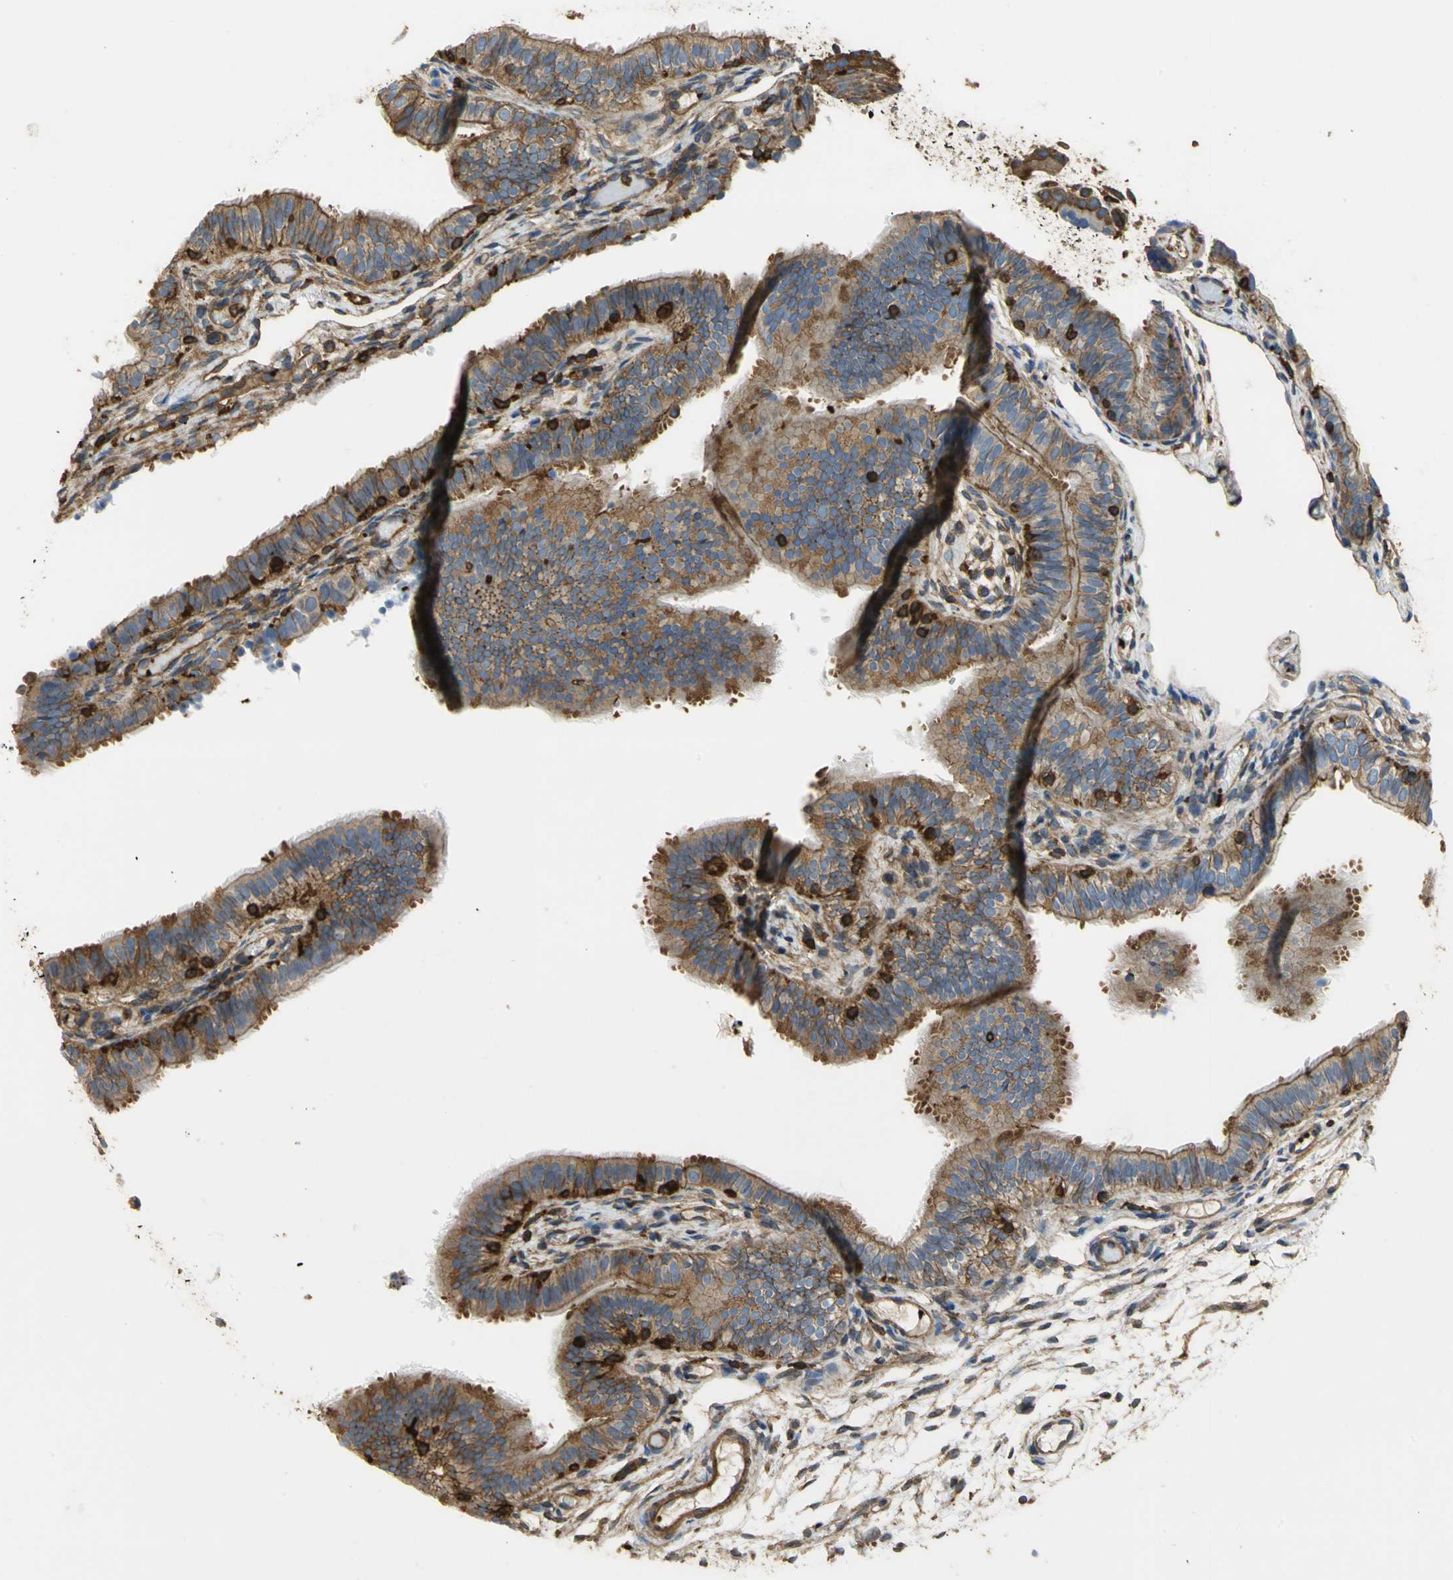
{"staining": {"intensity": "strong", "quantity": ">75%", "location": "cytoplasmic/membranous"}, "tissue": "fallopian tube", "cell_type": "Glandular cells", "image_type": "normal", "snomed": [{"axis": "morphology", "description": "Normal tissue, NOS"}, {"axis": "morphology", "description": "Dermoid, NOS"}, {"axis": "topography", "description": "Fallopian tube"}], "caption": "Approximately >75% of glandular cells in unremarkable human fallopian tube demonstrate strong cytoplasmic/membranous protein staining as visualized by brown immunohistochemical staining.", "gene": "TLN1", "patient": {"sex": "female", "age": 33}}